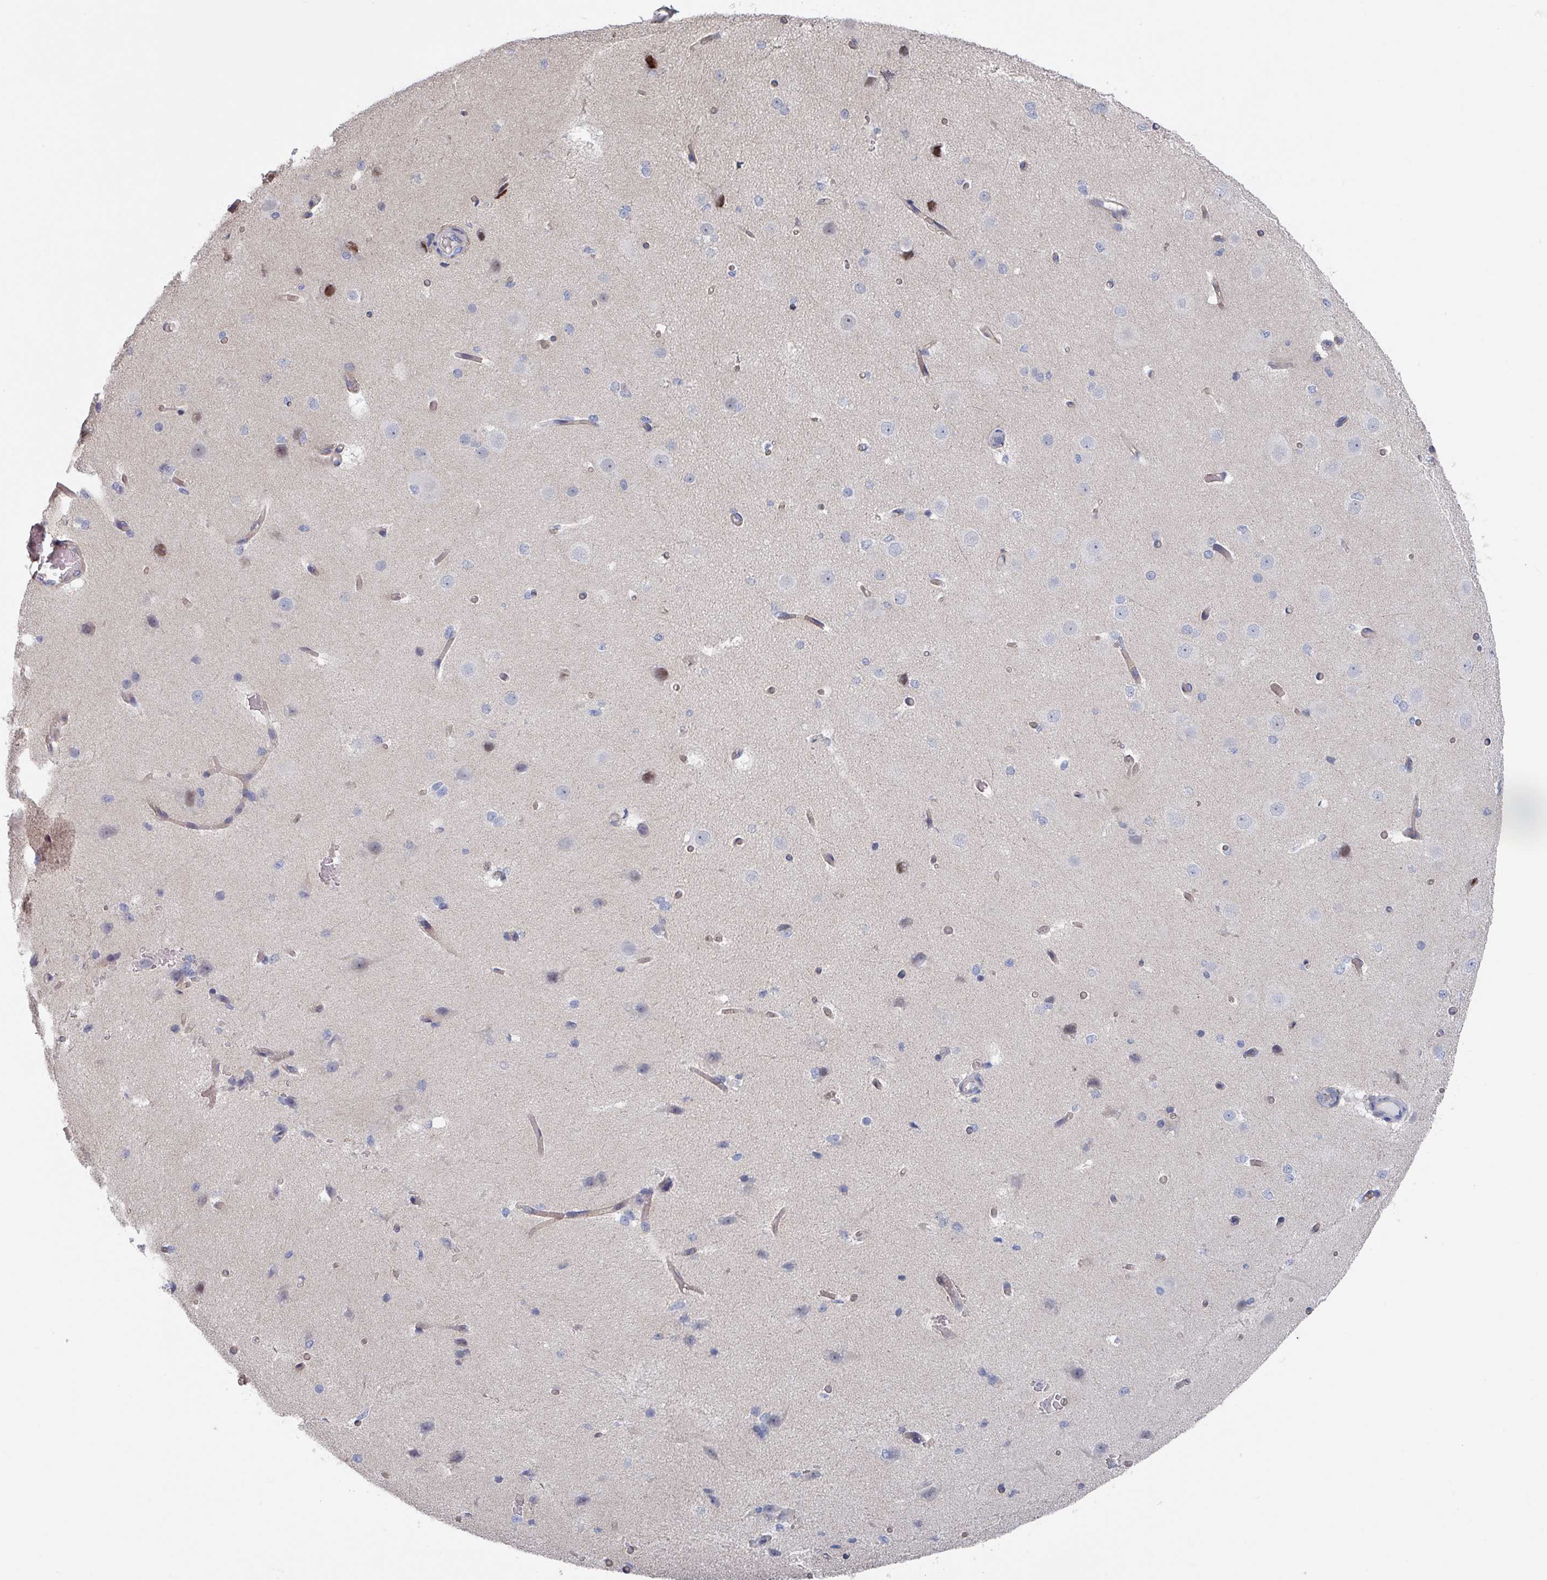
{"staining": {"intensity": "negative", "quantity": "none", "location": "none"}, "tissue": "cerebral cortex", "cell_type": "Endothelial cells", "image_type": "normal", "snomed": [{"axis": "morphology", "description": "Normal tissue, NOS"}, {"axis": "morphology", "description": "Inflammation, NOS"}, {"axis": "topography", "description": "Cerebral cortex"}], "caption": "This is a histopathology image of IHC staining of benign cerebral cortex, which shows no staining in endothelial cells.", "gene": "EFL1", "patient": {"sex": "male", "age": 6}}